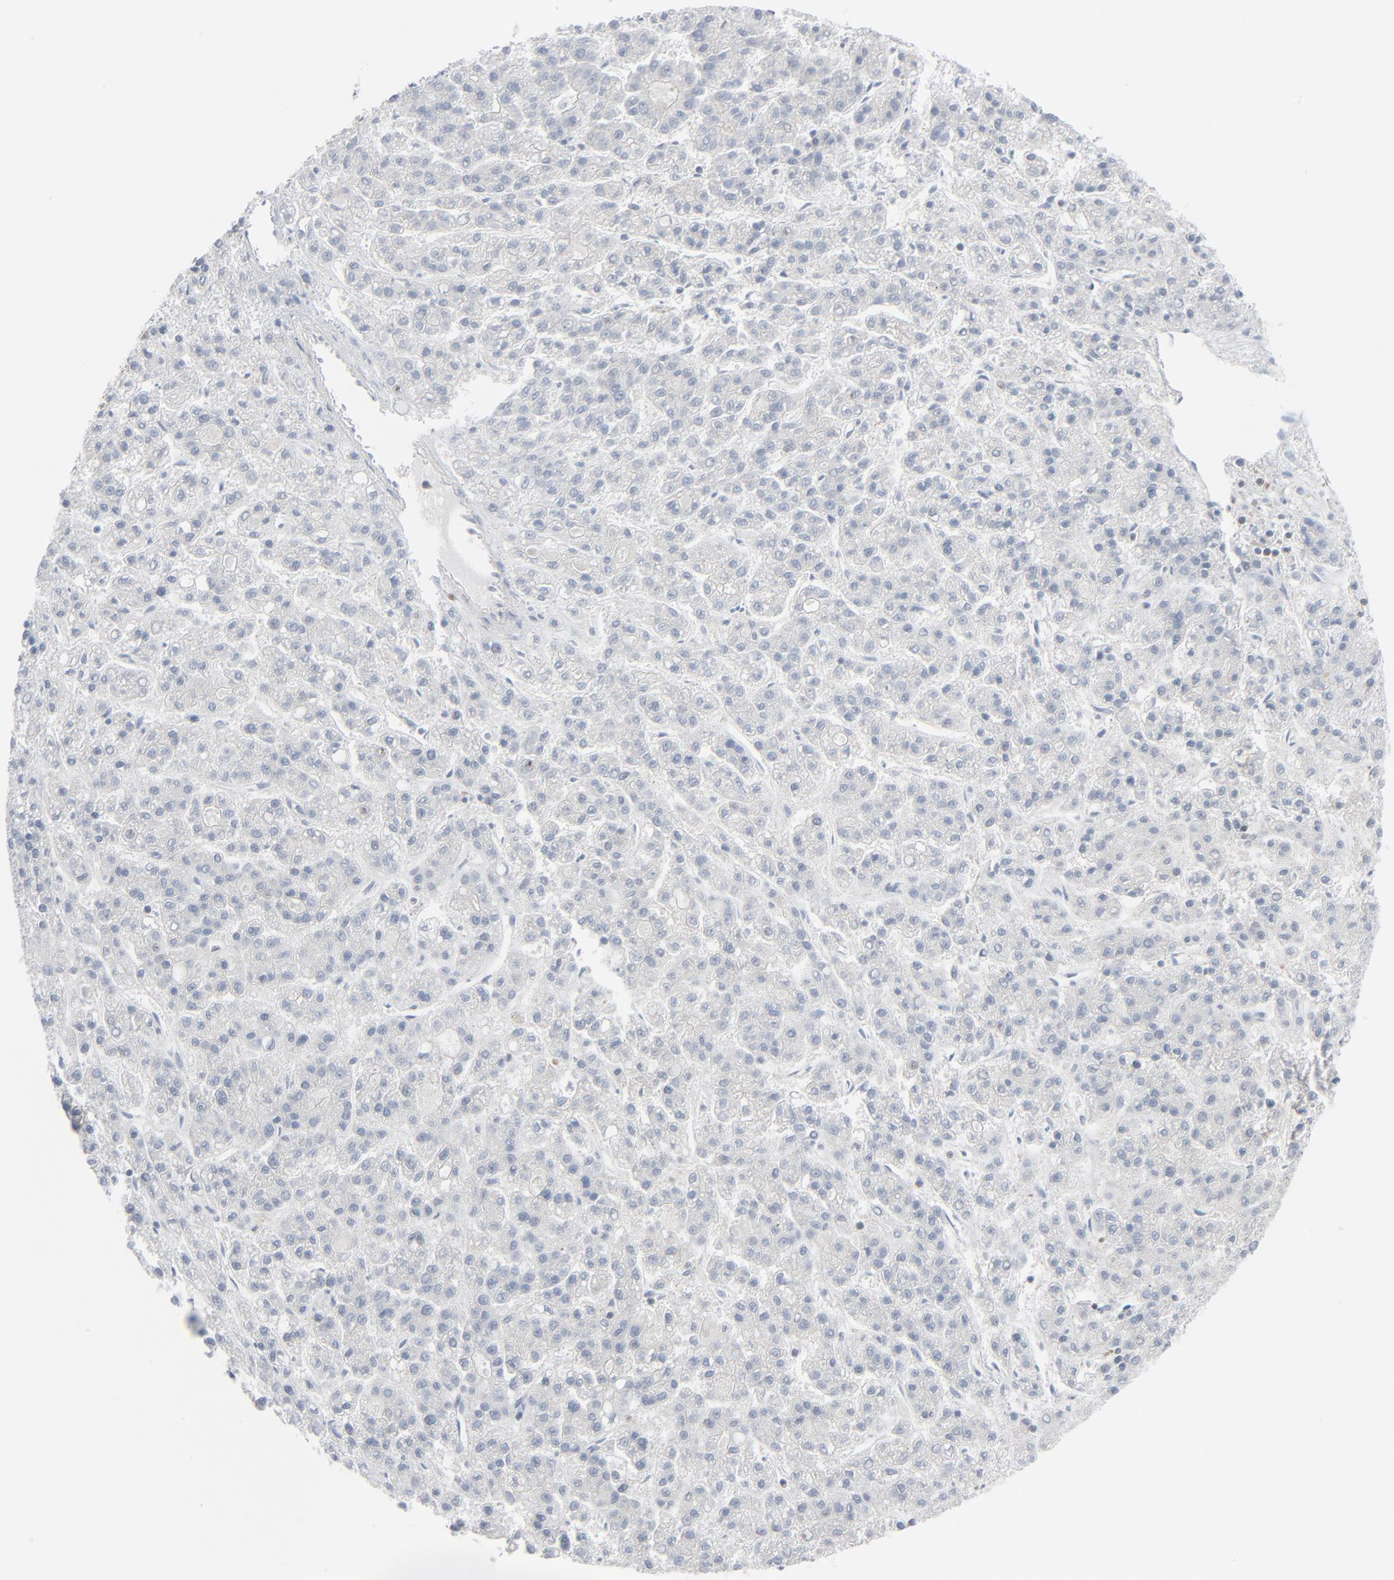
{"staining": {"intensity": "negative", "quantity": "none", "location": "none"}, "tissue": "liver cancer", "cell_type": "Tumor cells", "image_type": "cancer", "snomed": [{"axis": "morphology", "description": "Carcinoma, Hepatocellular, NOS"}, {"axis": "topography", "description": "Liver"}], "caption": "The histopathology image displays no staining of tumor cells in liver hepatocellular carcinoma.", "gene": "OPTN", "patient": {"sex": "male", "age": 70}}